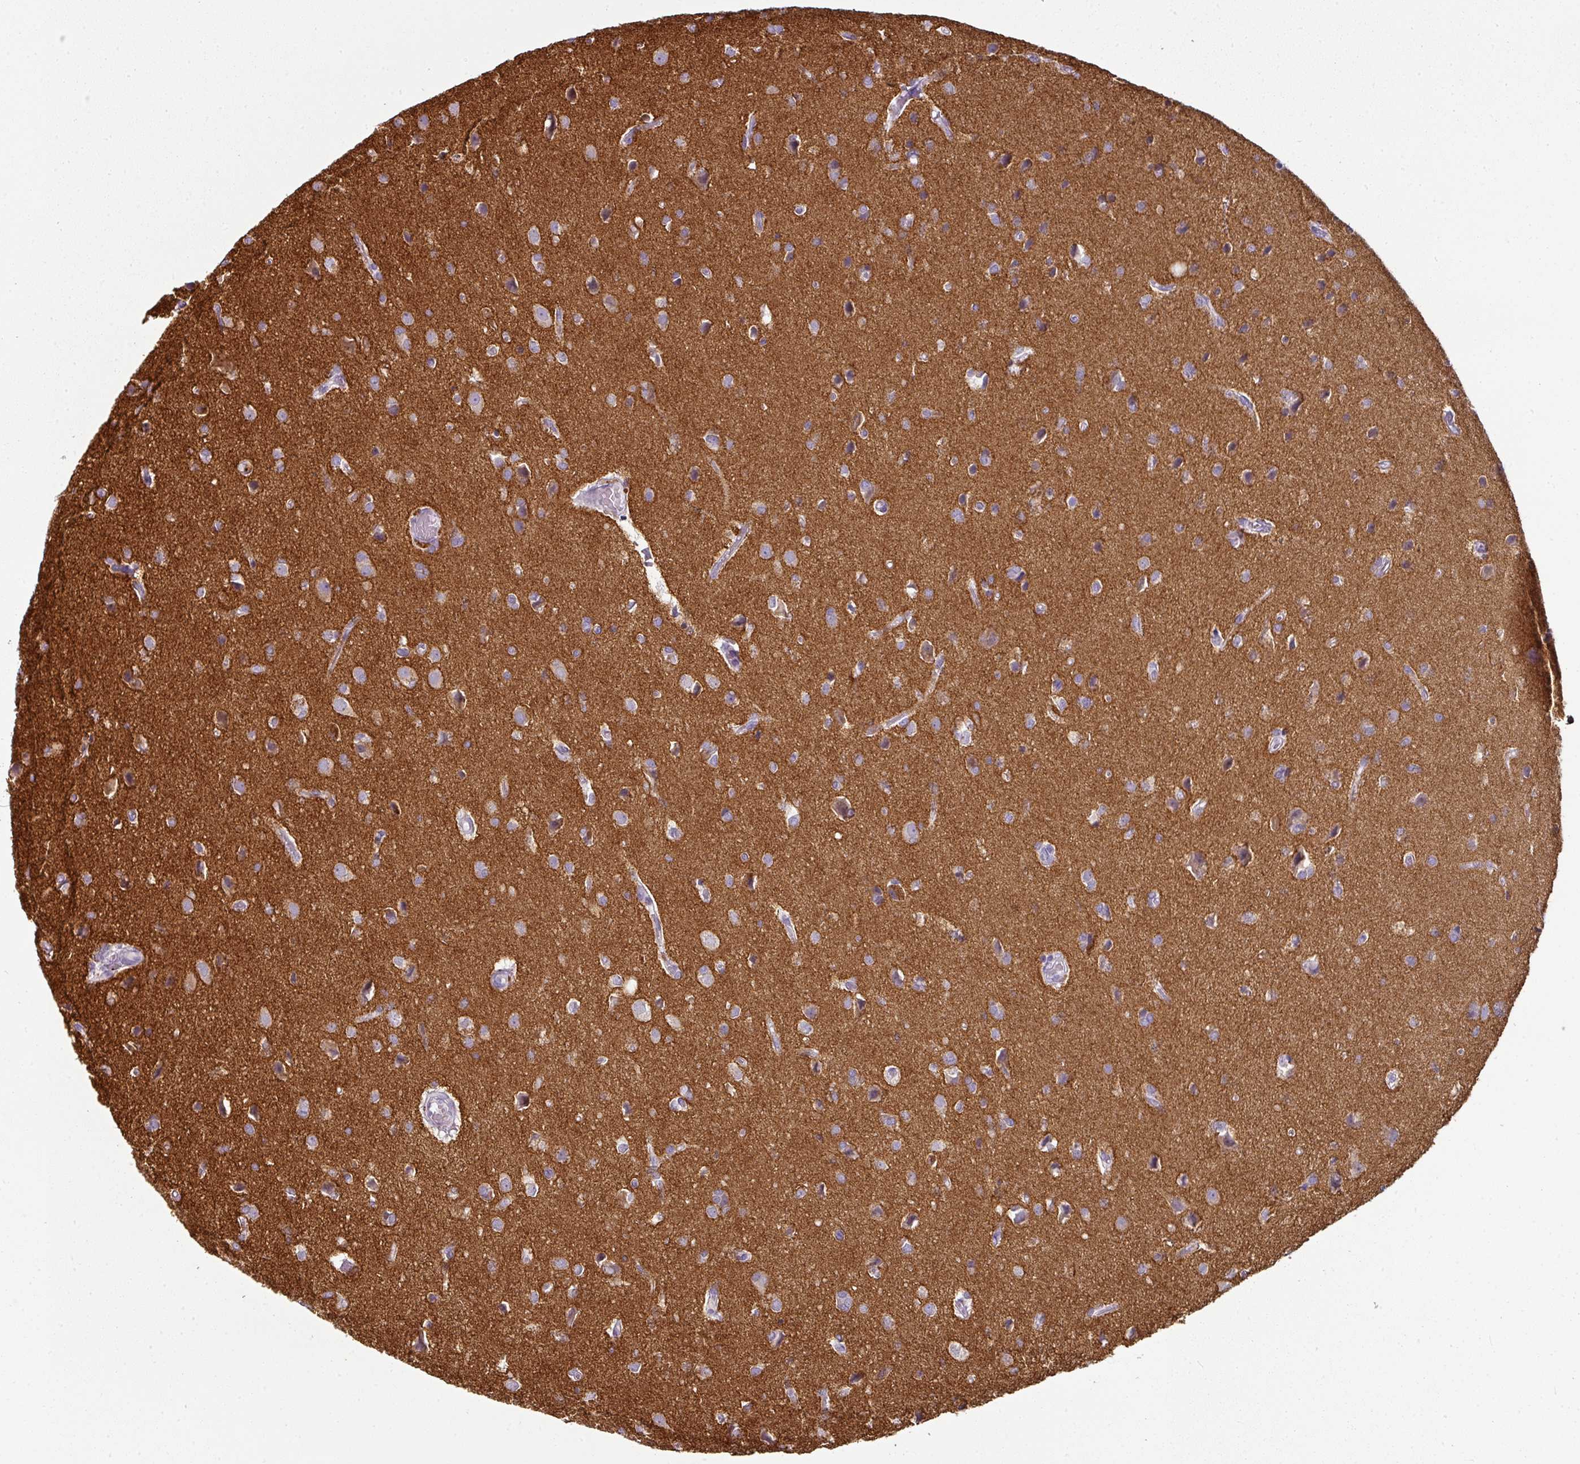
{"staining": {"intensity": "moderate", "quantity": "<25%", "location": "cytoplasmic/membranous"}, "tissue": "glioma", "cell_type": "Tumor cells", "image_type": "cancer", "snomed": [{"axis": "morphology", "description": "Glioma, malignant, High grade"}, {"axis": "topography", "description": "Brain"}], "caption": "The micrograph exhibits staining of glioma, revealing moderate cytoplasmic/membranous protein staining (brown color) within tumor cells.", "gene": "SYT8", "patient": {"sex": "female", "age": 50}}